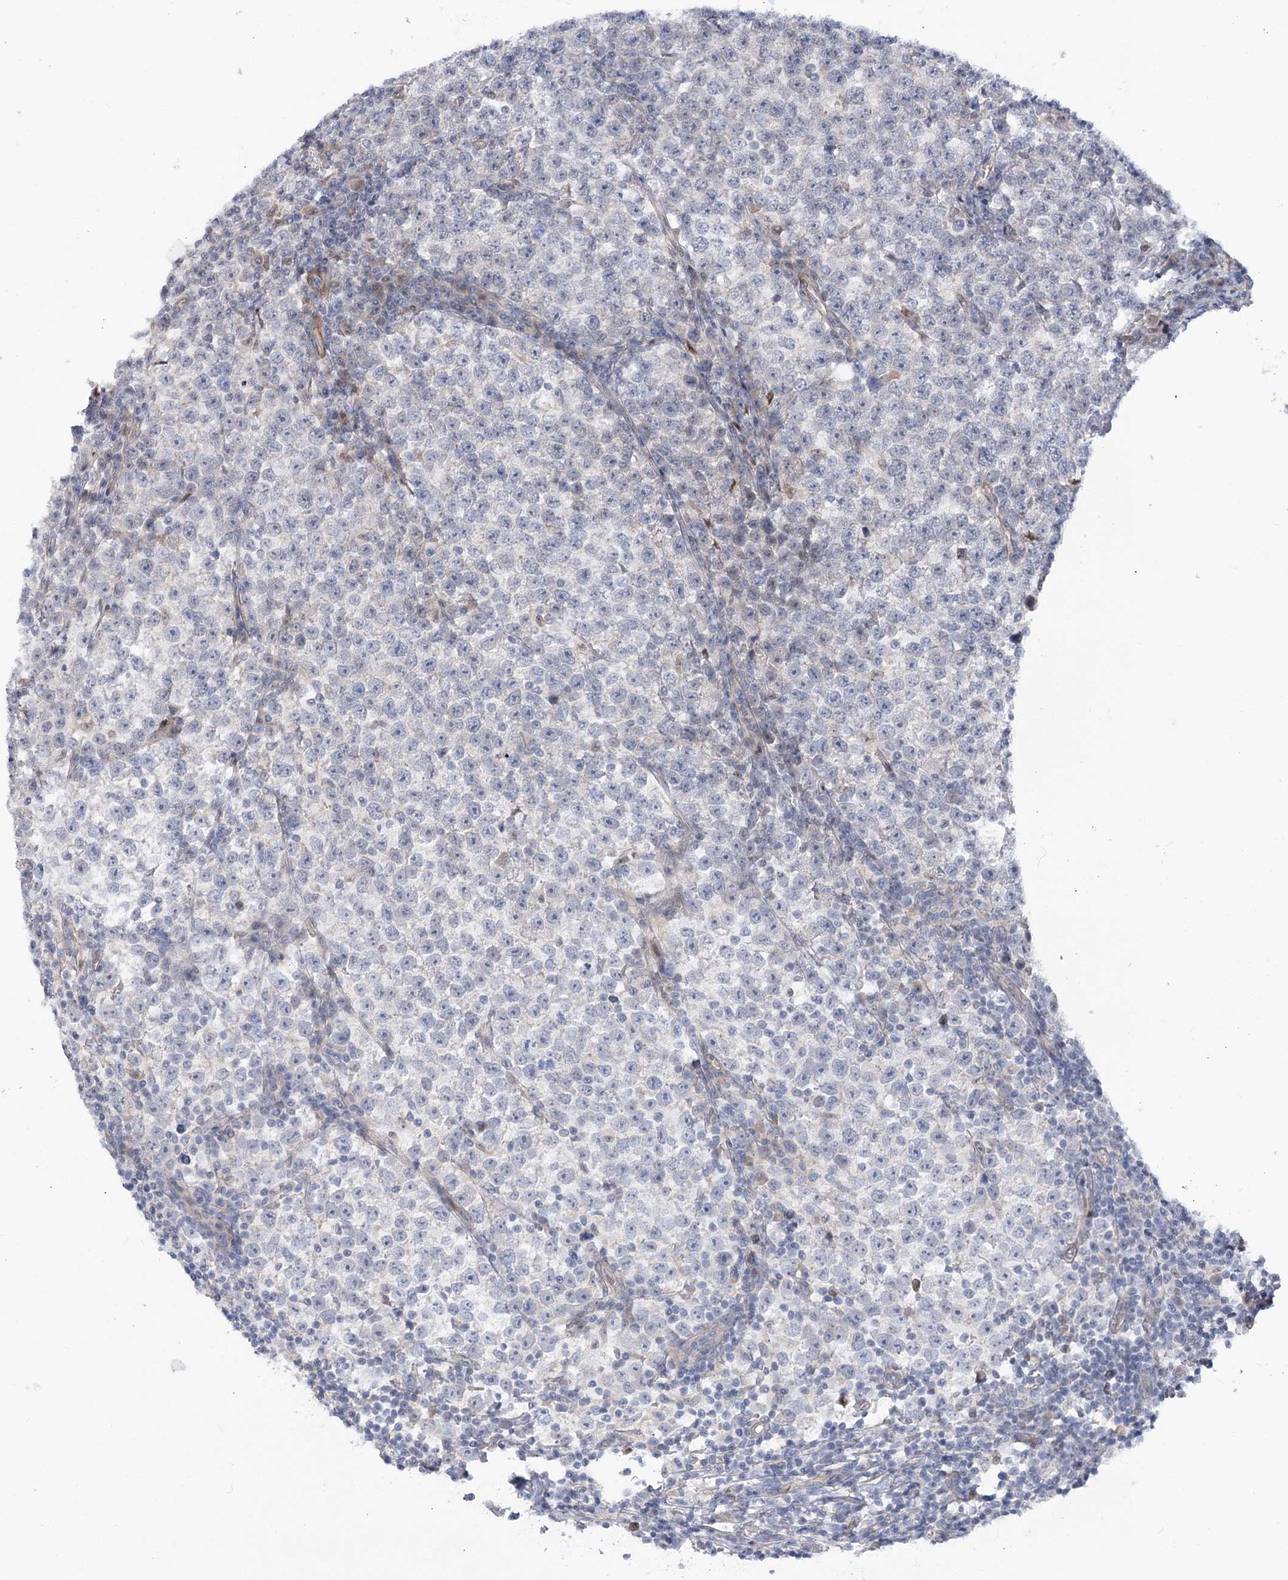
{"staining": {"intensity": "negative", "quantity": "none", "location": "none"}, "tissue": "testis cancer", "cell_type": "Tumor cells", "image_type": "cancer", "snomed": [{"axis": "morphology", "description": "Normal tissue, NOS"}, {"axis": "morphology", "description": "Seminoma, NOS"}, {"axis": "topography", "description": "Testis"}], "caption": "Immunohistochemical staining of human testis cancer (seminoma) shows no significant expression in tumor cells. (IHC, brightfield microscopy, high magnification).", "gene": "ARSI", "patient": {"sex": "male", "age": 43}}